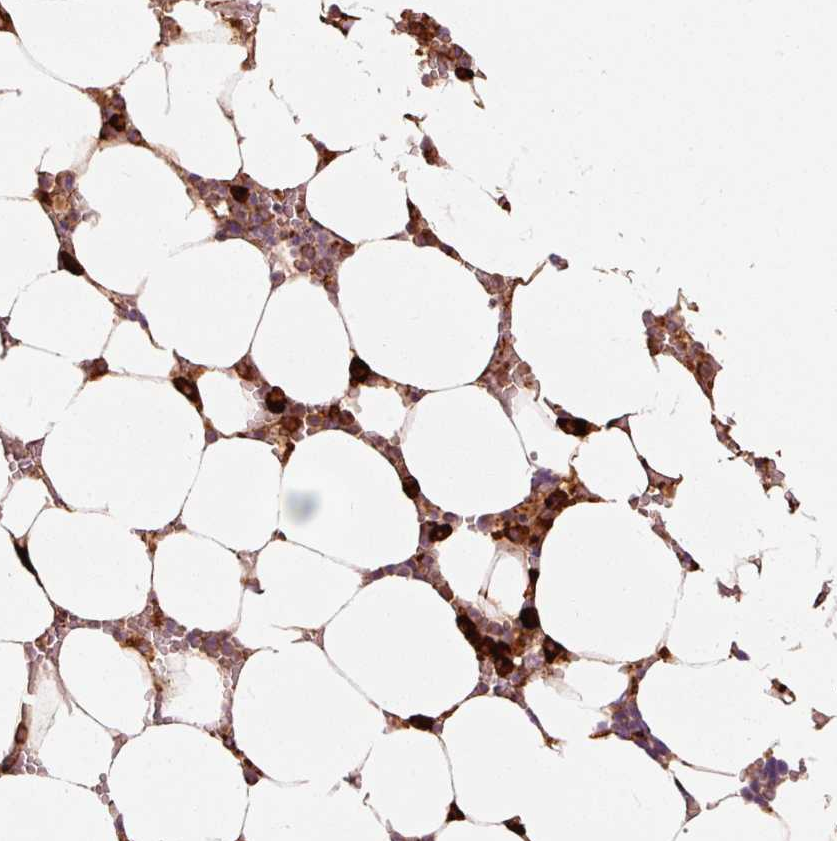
{"staining": {"intensity": "strong", "quantity": "25%-75%", "location": "cytoplasmic/membranous"}, "tissue": "bone marrow", "cell_type": "Hematopoietic cells", "image_type": "normal", "snomed": [{"axis": "morphology", "description": "Normal tissue, NOS"}, {"axis": "topography", "description": "Bone marrow"}], "caption": "A brown stain labels strong cytoplasmic/membranous expression of a protein in hematopoietic cells of normal human bone marrow. The staining was performed using DAB to visualize the protein expression in brown, while the nuclei were stained in blue with hematoxylin (Magnification: 20x).", "gene": "ENSG00000256500", "patient": {"sex": "male", "age": 64}}